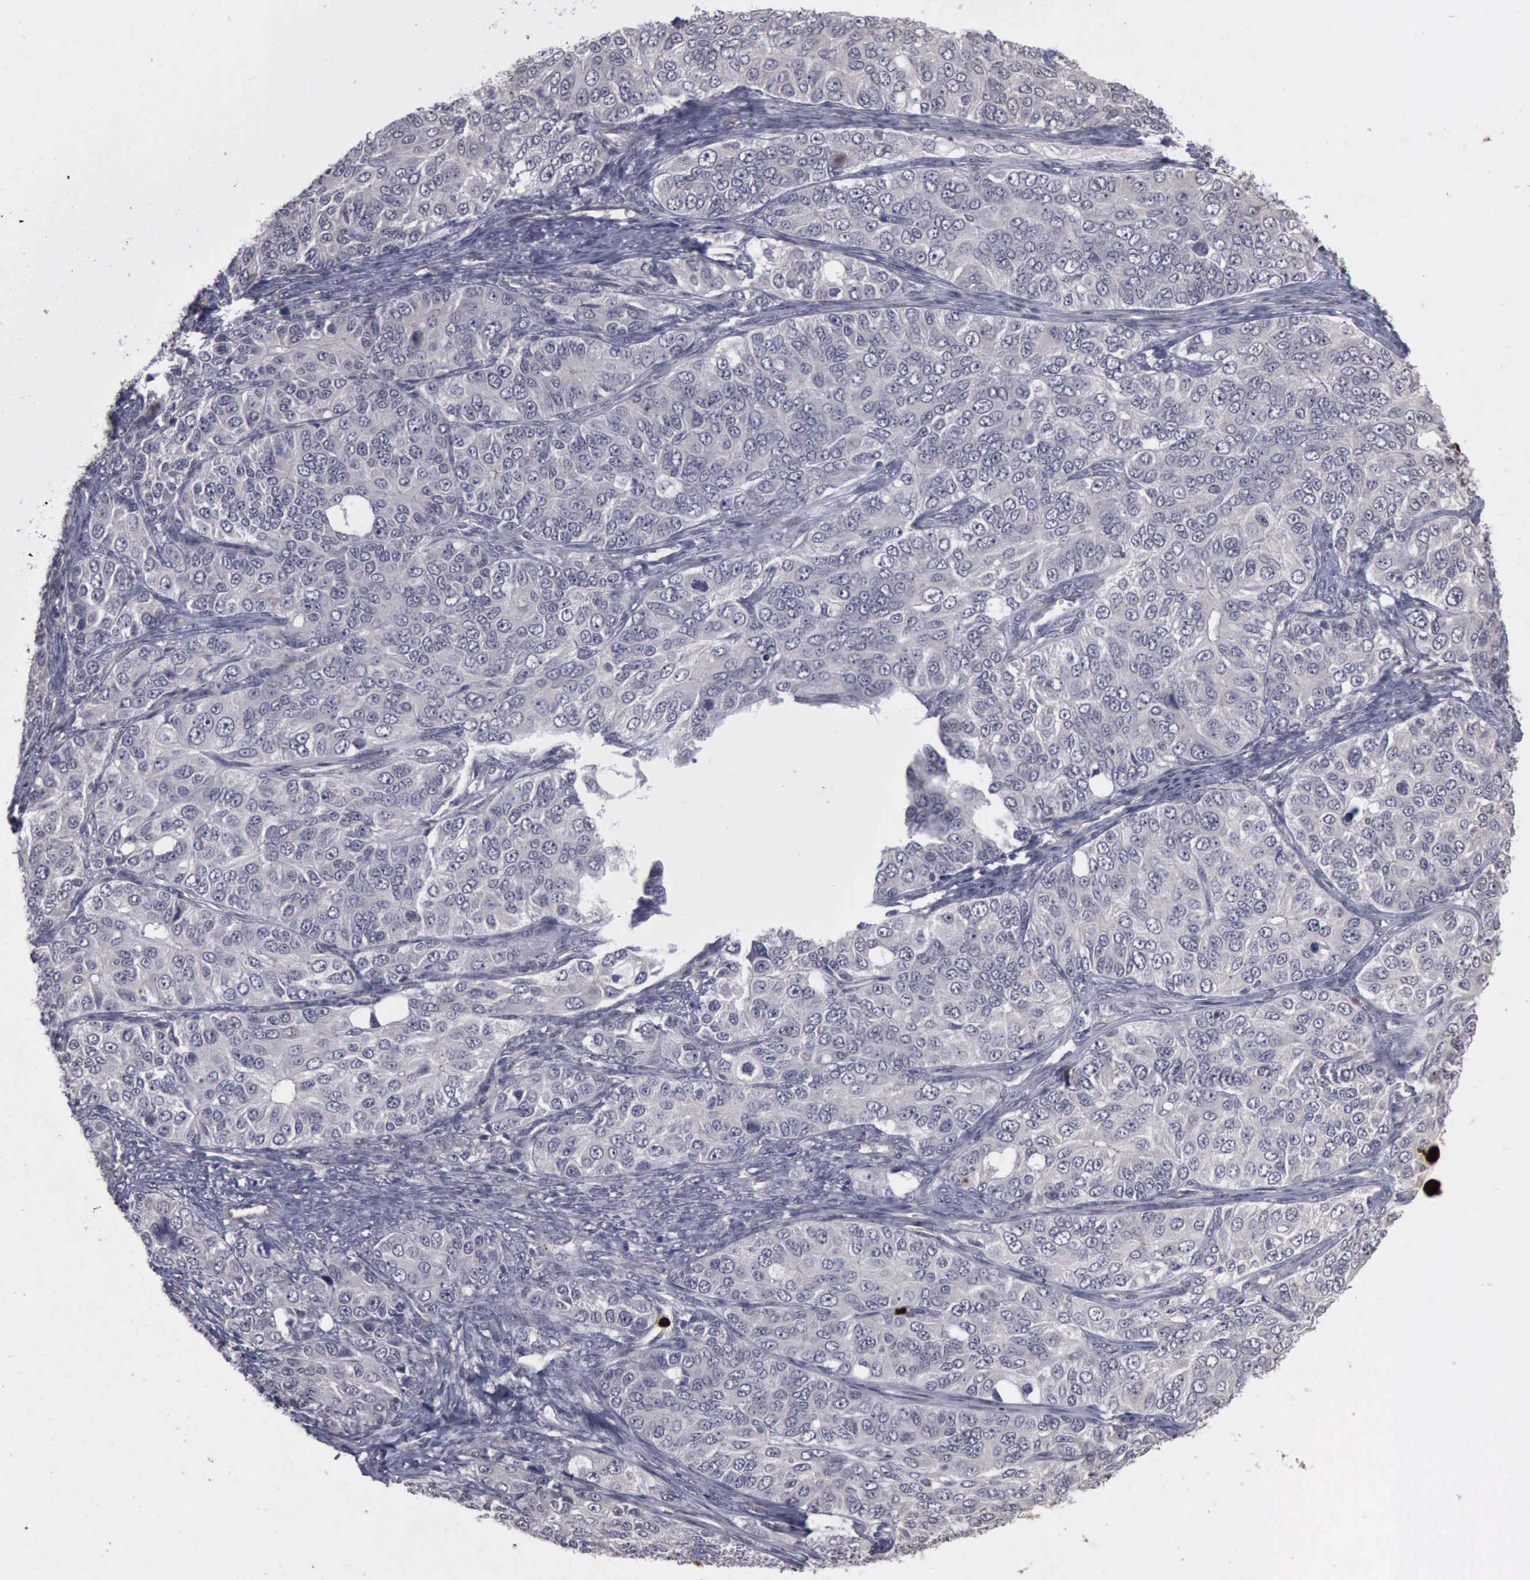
{"staining": {"intensity": "negative", "quantity": "none", "location": "none"}, "tissue": "ovarian cancer", "cell_type": "Tumor cells", "image_type": "cancer", "snomed": [{"axis": "morphology", "description": "Carcinoma, endometroid"}, {"axis": "topography", "description": "Ovary"}], "caption": "Immunohistochemistry histopathology image of neoplastic tissue: ovarian endometroid carcinoma stained with DAB (3,3'-diaminobenzidine) reveals no significant protein staining in tumor cells. The staining is performed using DAB brown chromogen with nuclei counter-stained in using hematoxylin.", "gene": "MMP9", "patient": {"sex": "female", "age": 51}}